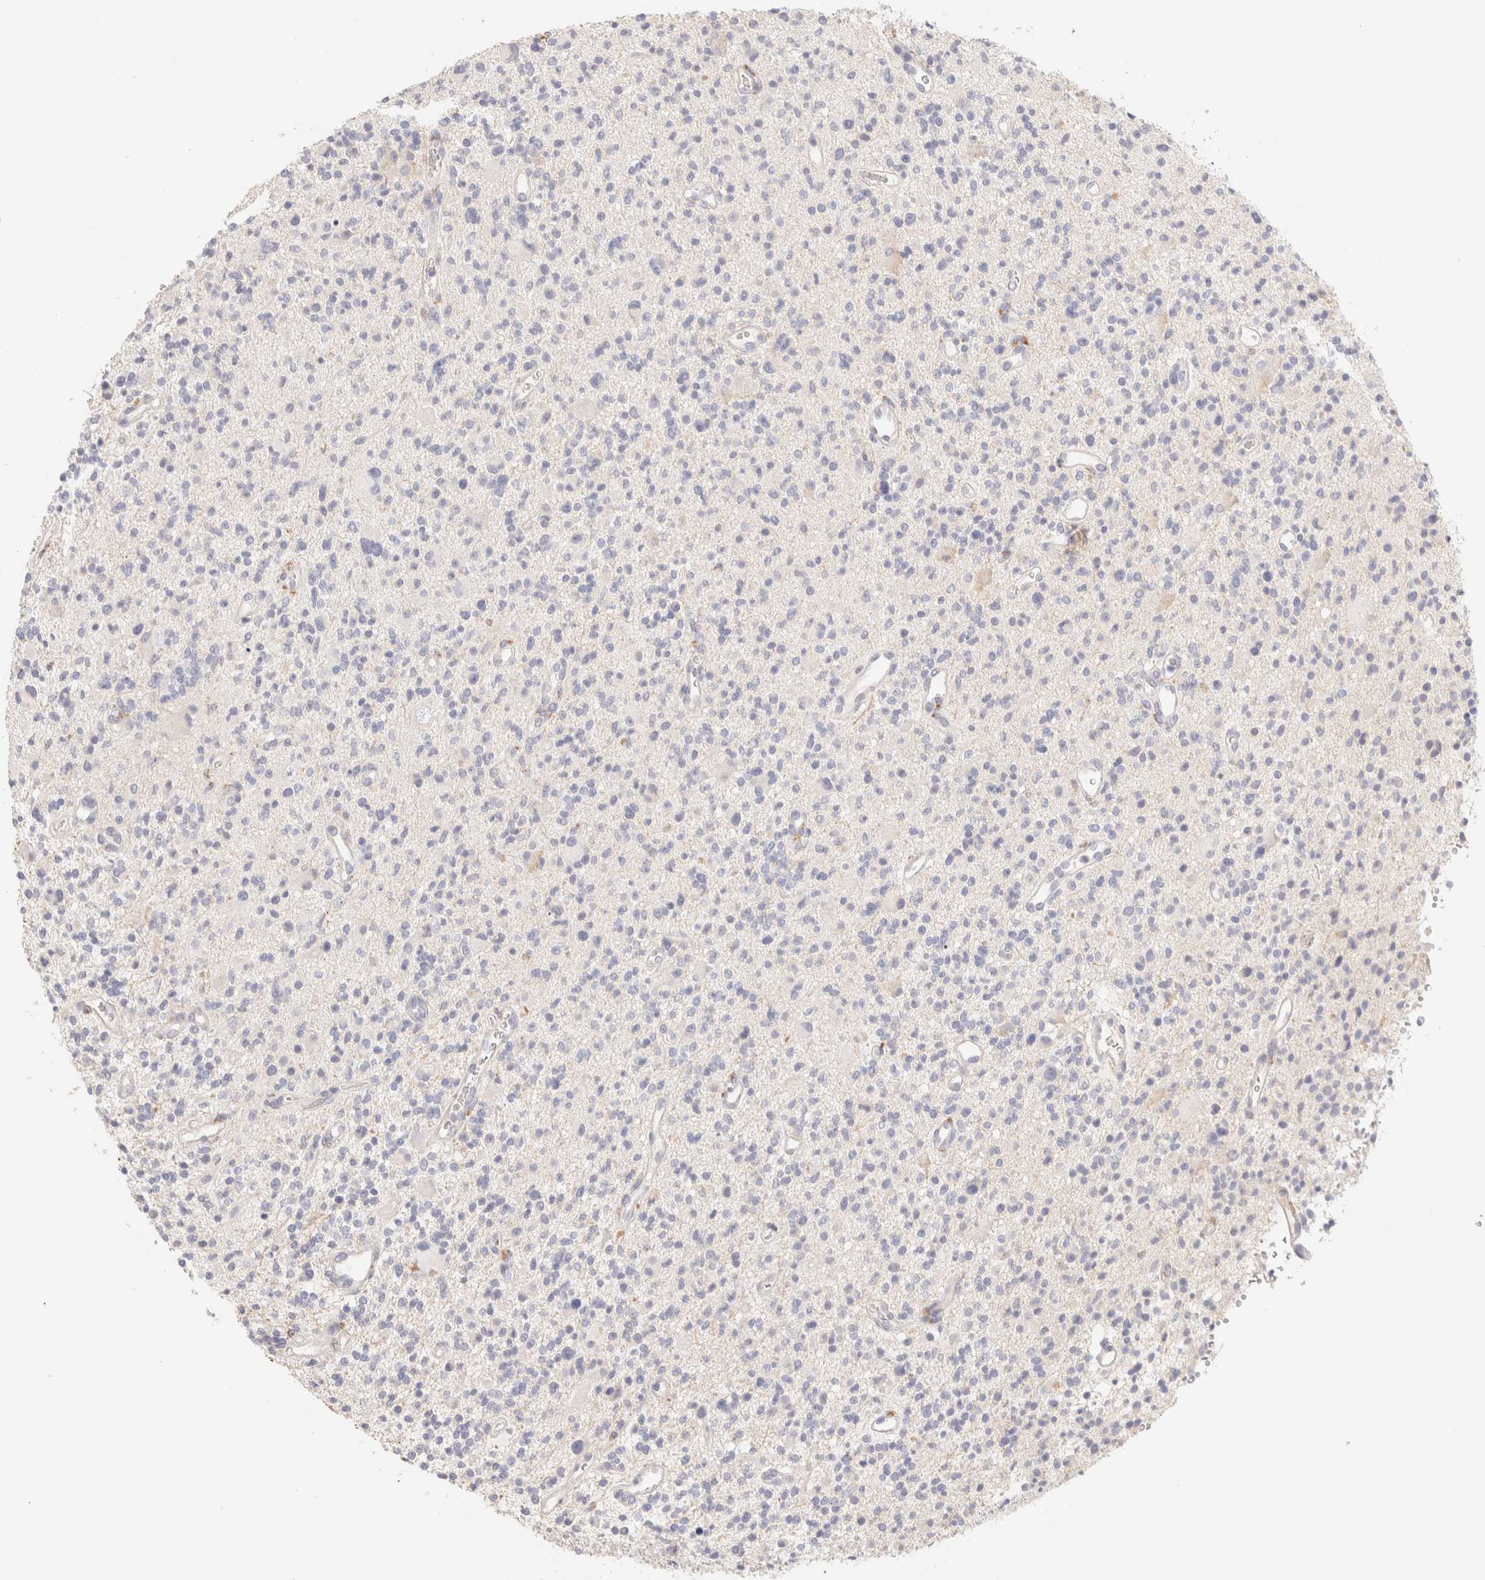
{"staining": {"intensity": "negative", "quantity": "none", "location": "none"}, "tissue": "glioma", "cell_type": "Tumor cells", "image_type": "cancer", "snomed": [{"axis": "morphology", "description": "Glioma, malignant, High grade"}, {"axis": "topography", "description": "Brain"}], "caption": "DAB immunohistochemical staining of glioma demonstrates no significant staining in tumor cells.", "gene": "SCGB2A2", "patient": {"sex": "male", "age": 48}}